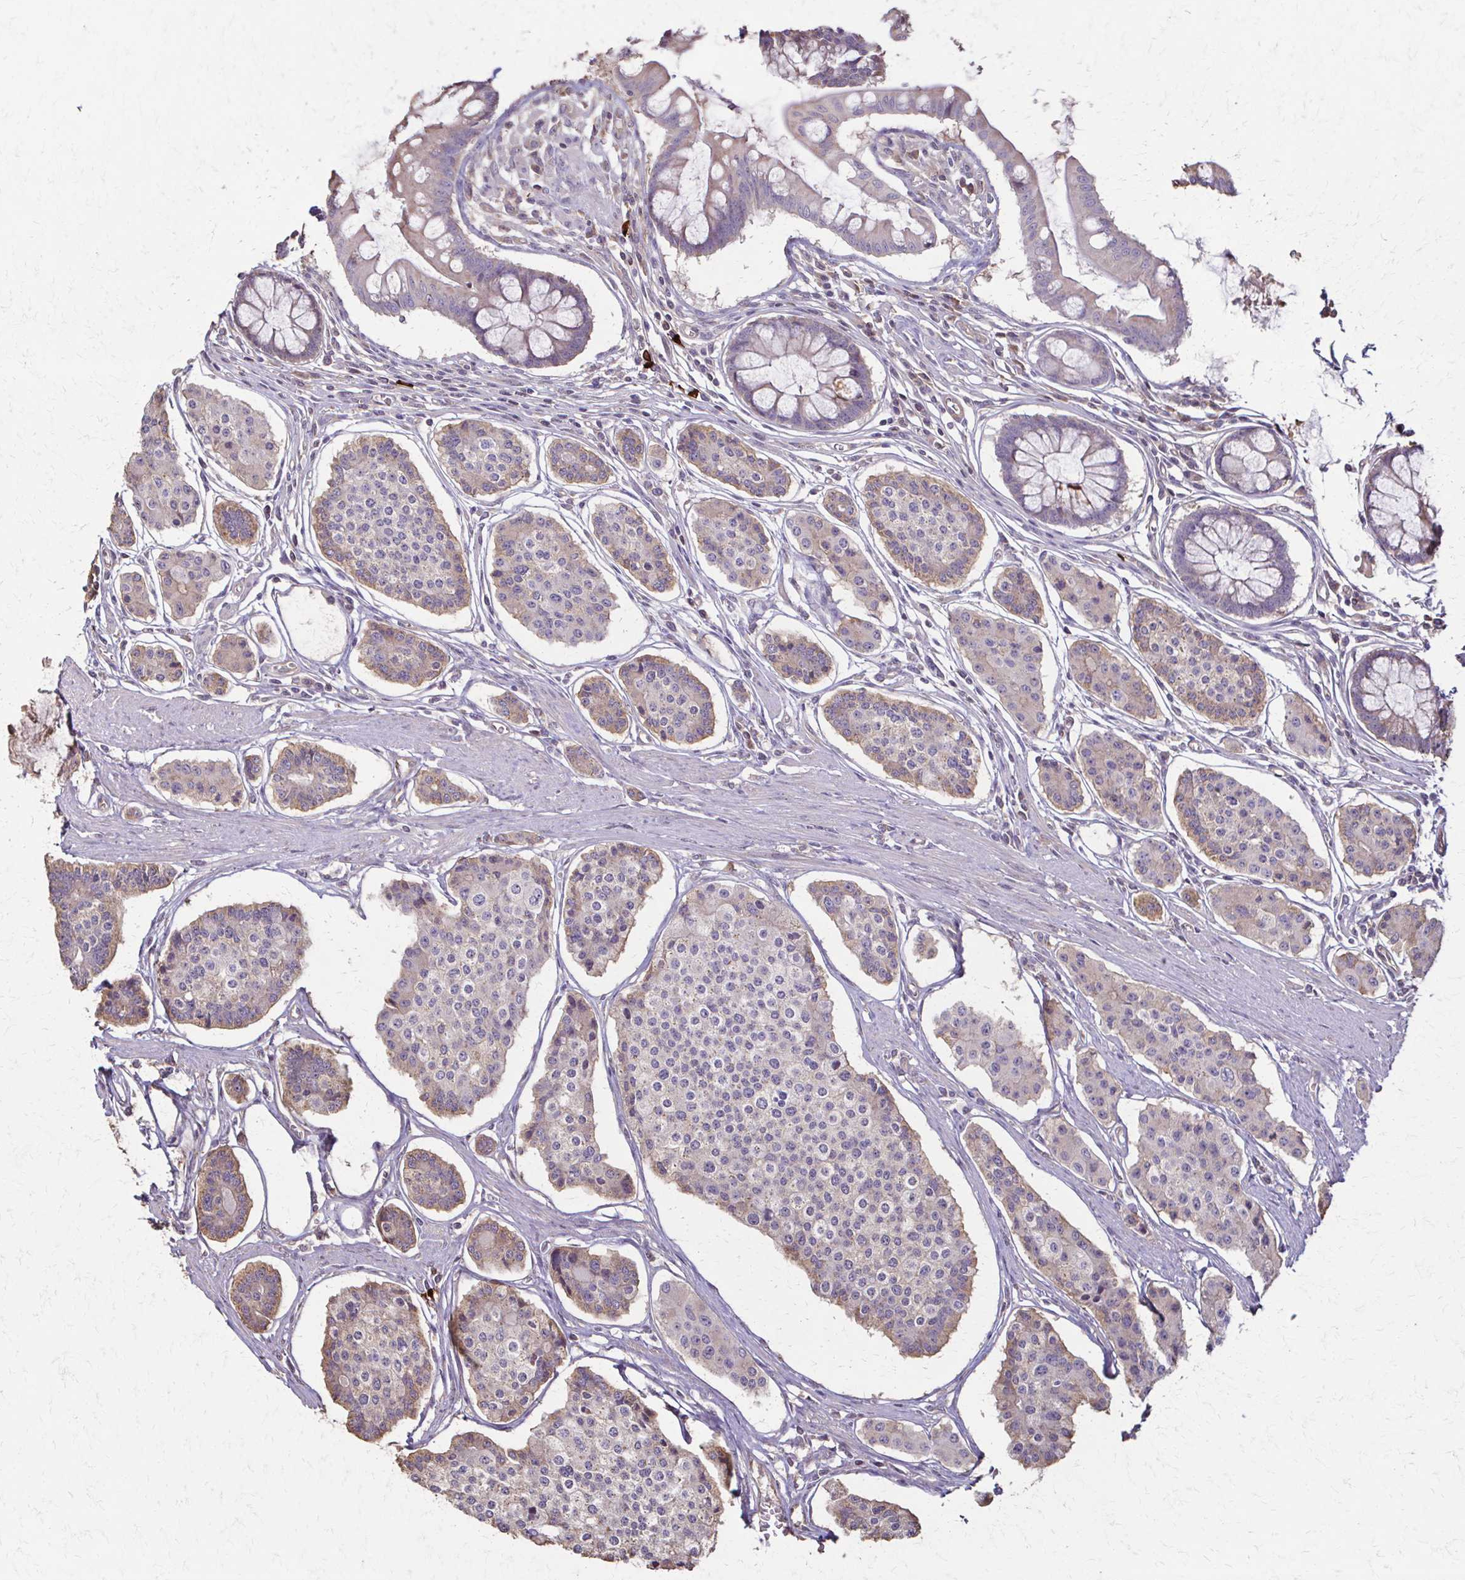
{"staining": {"intensity": "weak", "quantity": "<25%", "location": "cytoplasmic/membranous"}, "tissue": "carcinoid", "cell_type": "Tumor cells", "image_type": "cancer", "snomed": [{"axis": "morphology", "description": "Carcinoid, malignant, NOS"}, {"axis": "topography", "description": "Small intestine"}], "caption": "Tumor cells show no significant staining in malignant carcinoid.", "gene": "IL18BP", "patient": {"sex": "female", "age": 65}}